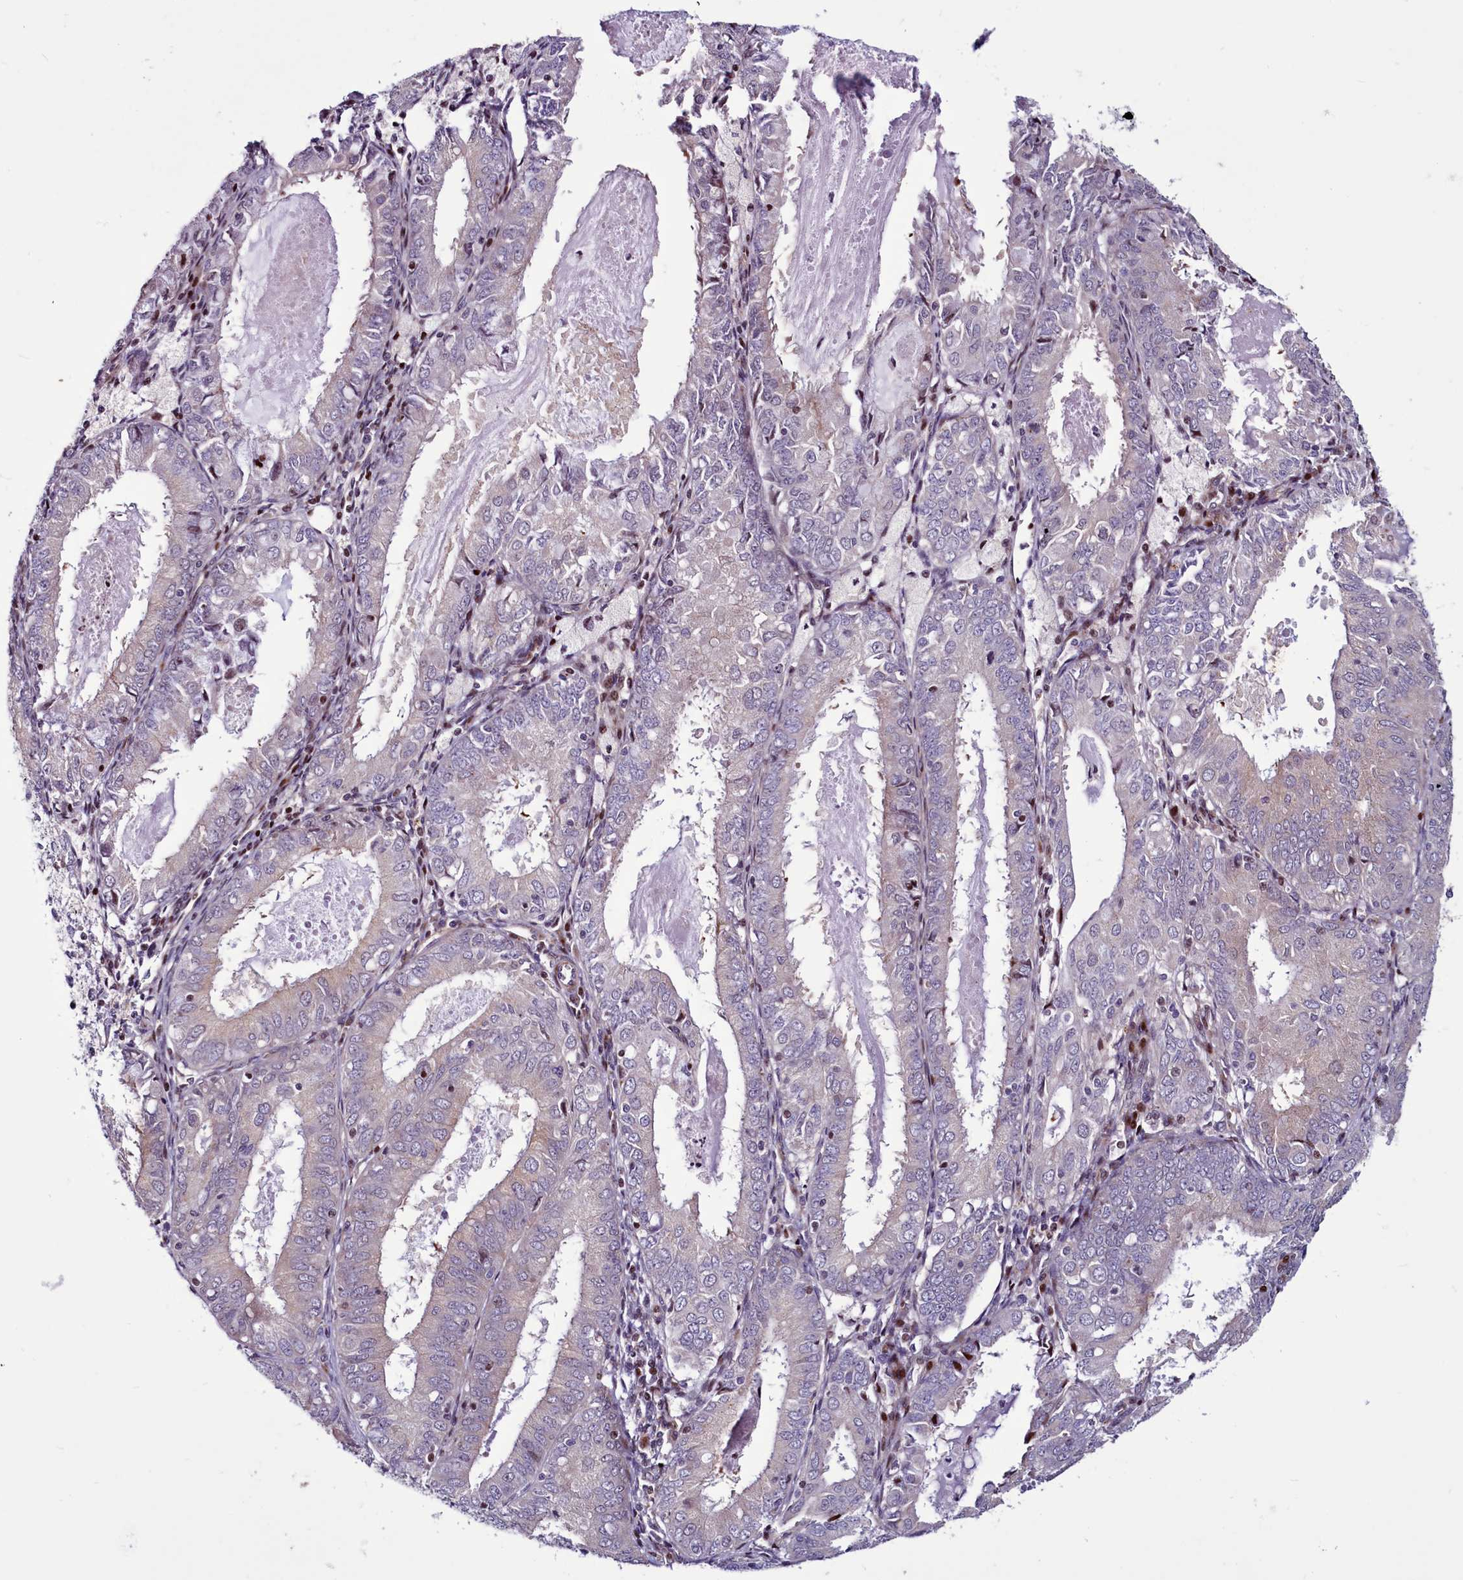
{"staining": {"intensity": "negative", "quantity": "none", "location": "none"}, "tissue": "endometrial cancer", "cell_type": "Tumor cells", "image_type": "cancer", "snomed": [{"axis": "morphology", "description": "Adenocarcinoma, NOS"}, {"axis": "topography", "description": "Endometrium"}], "caption": "The IHC micrograph has no significant staining in tumor cells of endometrial cancer (adenocarcinoma) tissue. Nuclei are stained in blue.", "gene": "WBP11", "patient": {"sex": "female", "age": 57}}